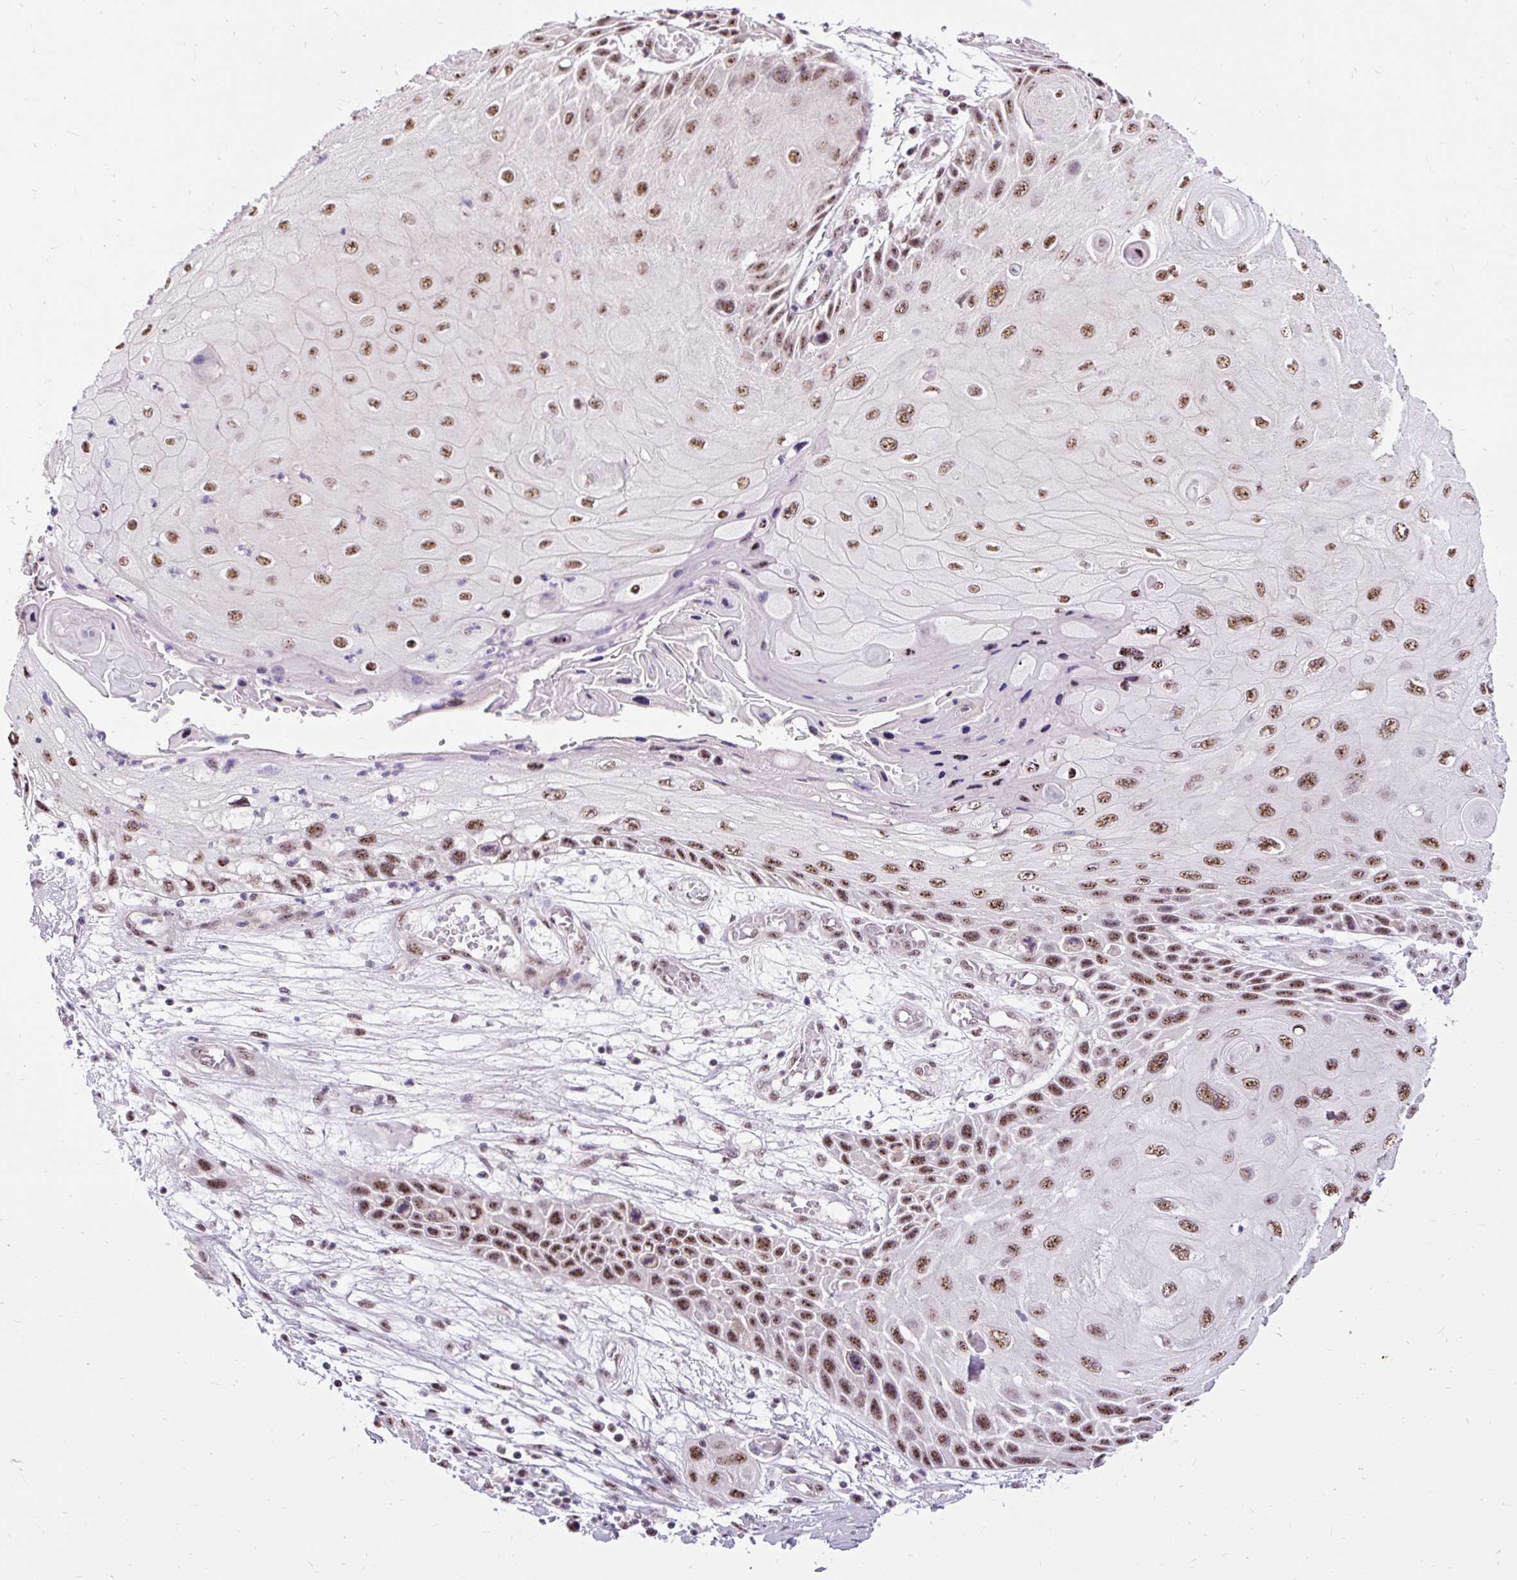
{"staining": {"intensity": "strong", "quantity": ">75%", "location": "nuclear"}, "tissue": "skin cancer", "cell_type": "Tumor cells", "image_type": "cancer", "snomed": [{"axis": "morphology", "description": "Squamous cell carcinoma, NOS"}, {"axis": "topography", "description": "Skin"}, {"axis": "topography", "description": "Vulva"}], "caption": "The histopathology image shows a brown stain indicating the presence of a protein in the nuclear of tumor cells in skin squamous cell carcinoma. The staining was performed using DAB, with brown indicating positive protein expression. Nuclei are stained blue with hematoxylin.", "gene": "SMC5", "patient": {"sex": "female", "age": 44}}